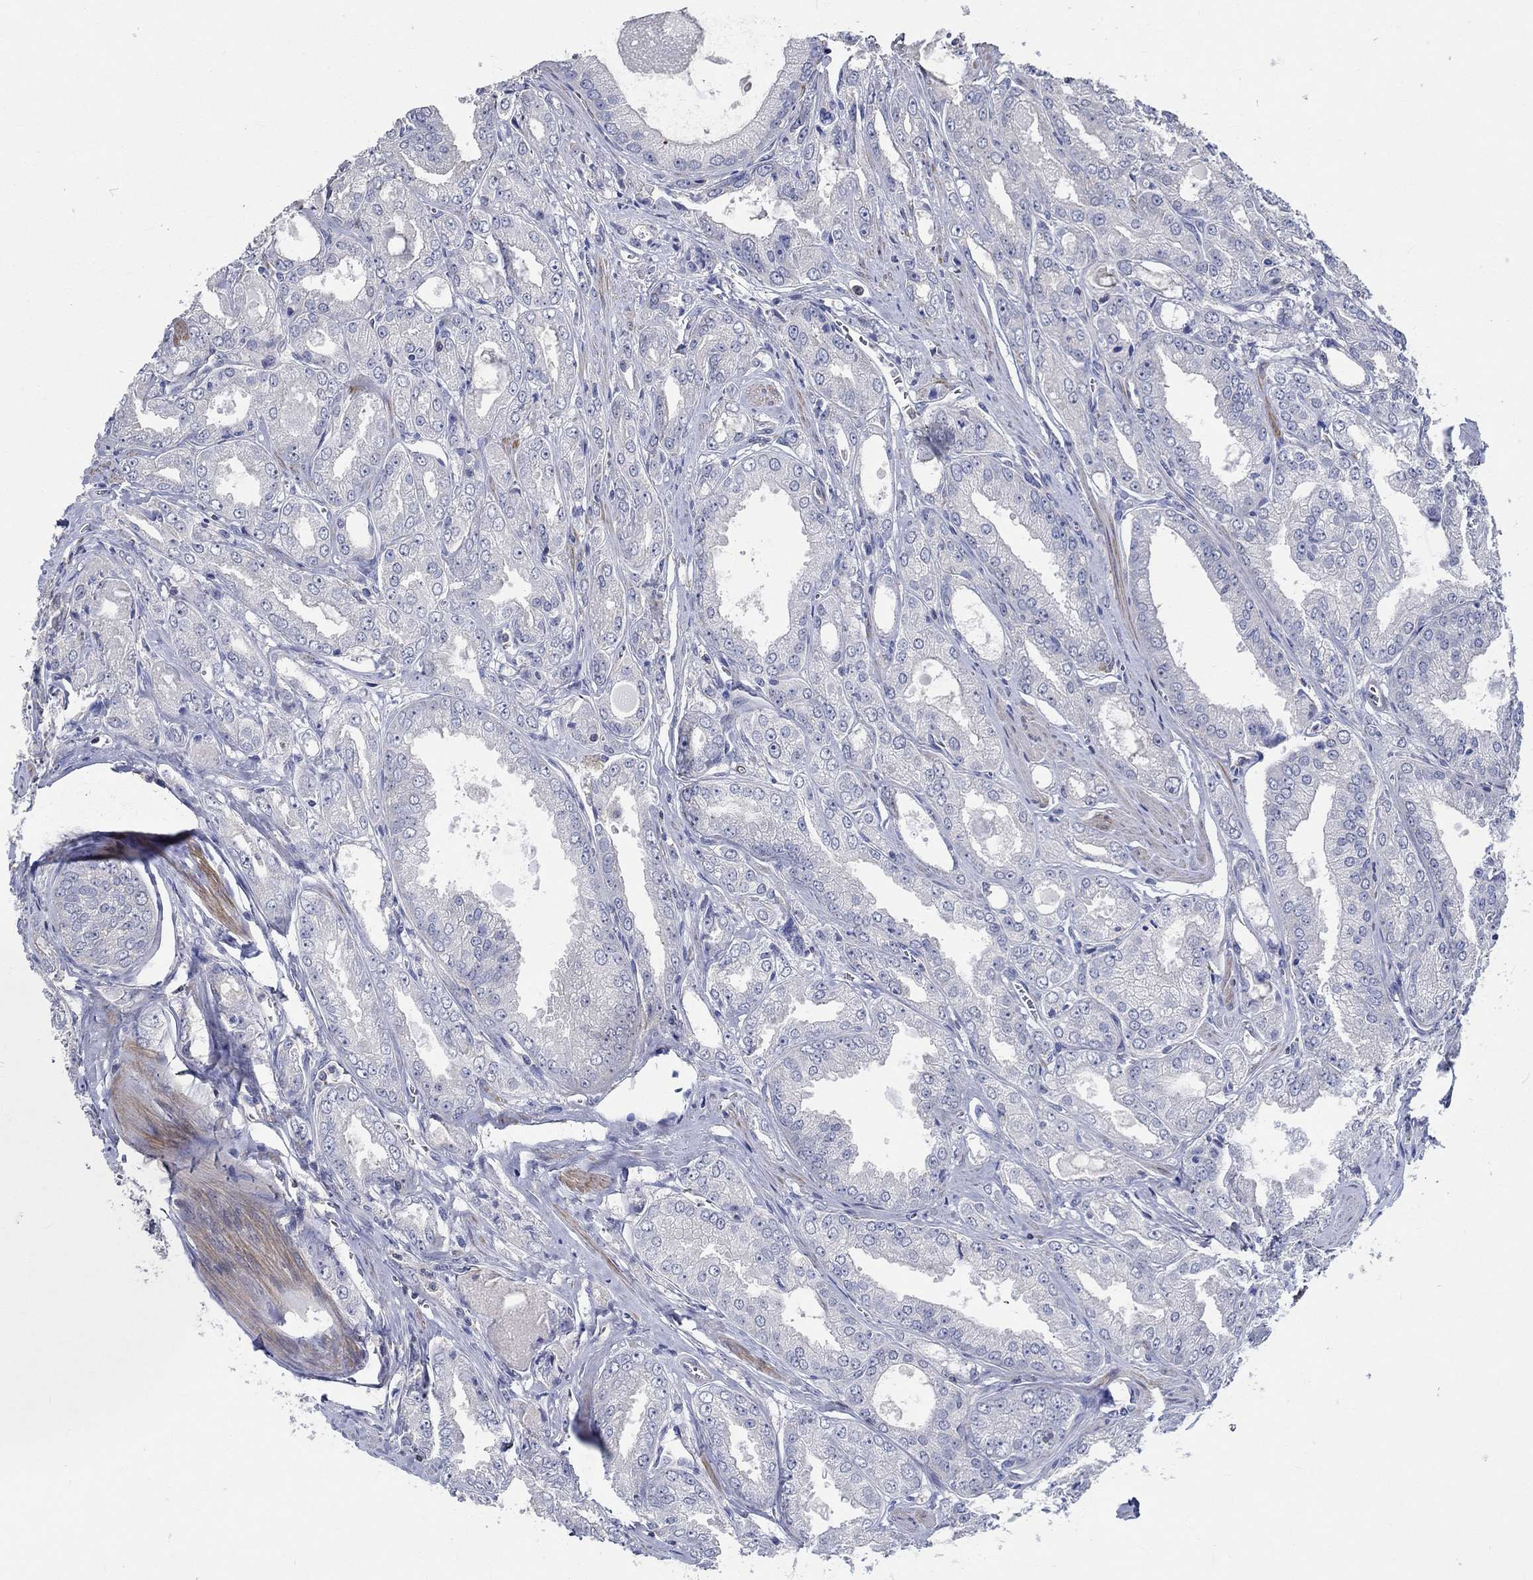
{"staining": {"intensity": "negative", "quantity": "none", "location": "none"}, "tissue": "prostate cancer", "cell_type": "Tumor cells", "image_type": "cancer", "snomed": [{"axis": "morphology", "description": "Adenocarcinoma, NOS"}, {"axis": "morphology", "description": "Adenocarcinoma, High grade"}, {"axis": "topography", "description": "Prostate"}], "caption": "This is an immunohistochemistry photomicrograph of prostate cancer (adenocarcinoma (high-grade)). There is no expression in tumor cells.", "gene": "TNFAIP8L3", "patient": {"sex": "male", "age": 70}}